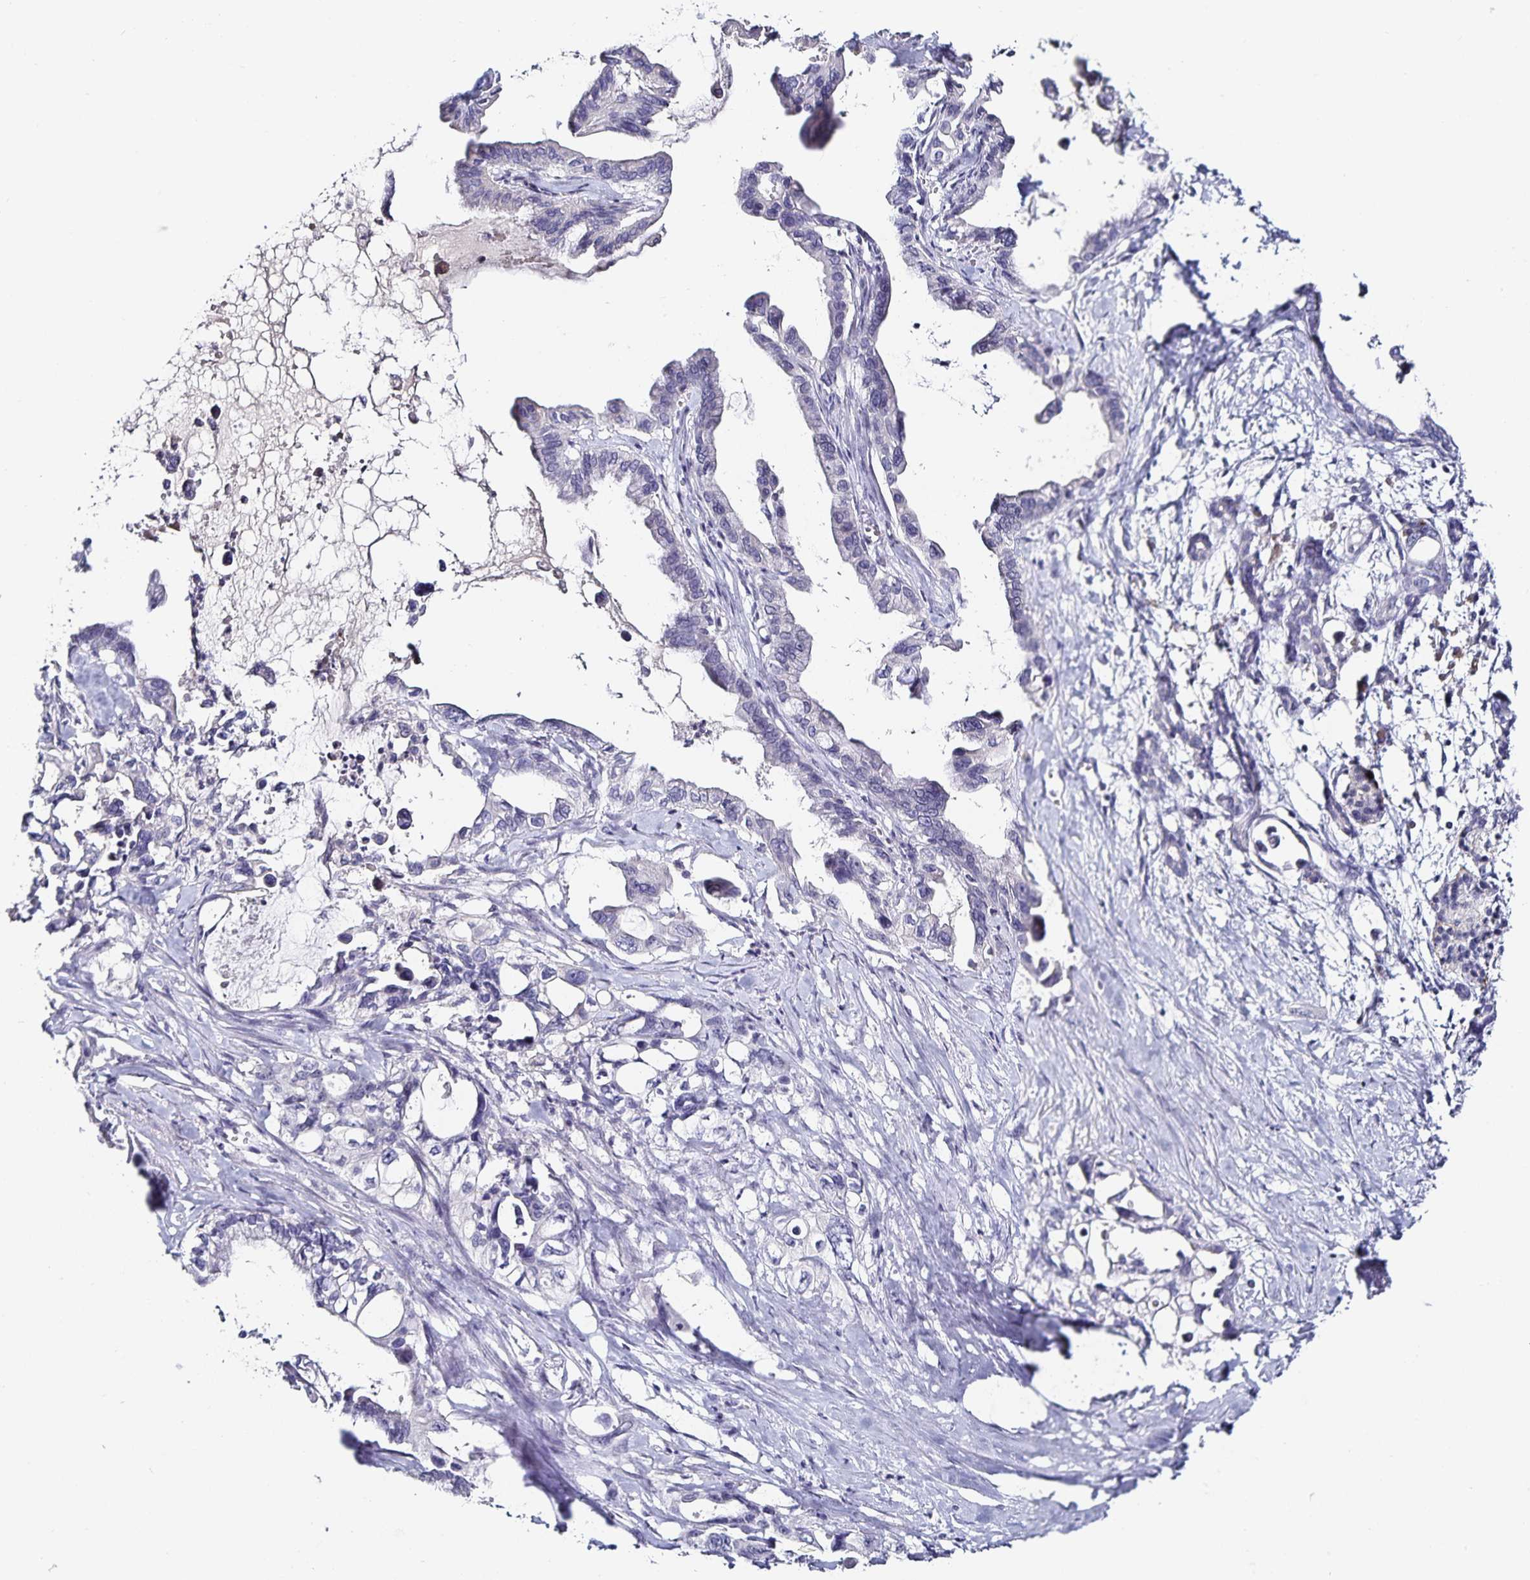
{"staining": {"intensity": "negative", "quantity": "none", "location": "none"}, "tissue": "pancreatic cancer", "cell_type": "Tumor cells", "image_type": "cancer", "snomed": [{"axis": "morphology", "description": "Adenocarcinoma, NOS"}, {"axis": "topography", "description": "Pancreas"}], "caption": "Immunohistochemical staining of human adenocarcinoma (pancreatic) shows no significant staining in tumor cells.", "gene": "TTR", "patient": {"sex": "male", "age": 61}}